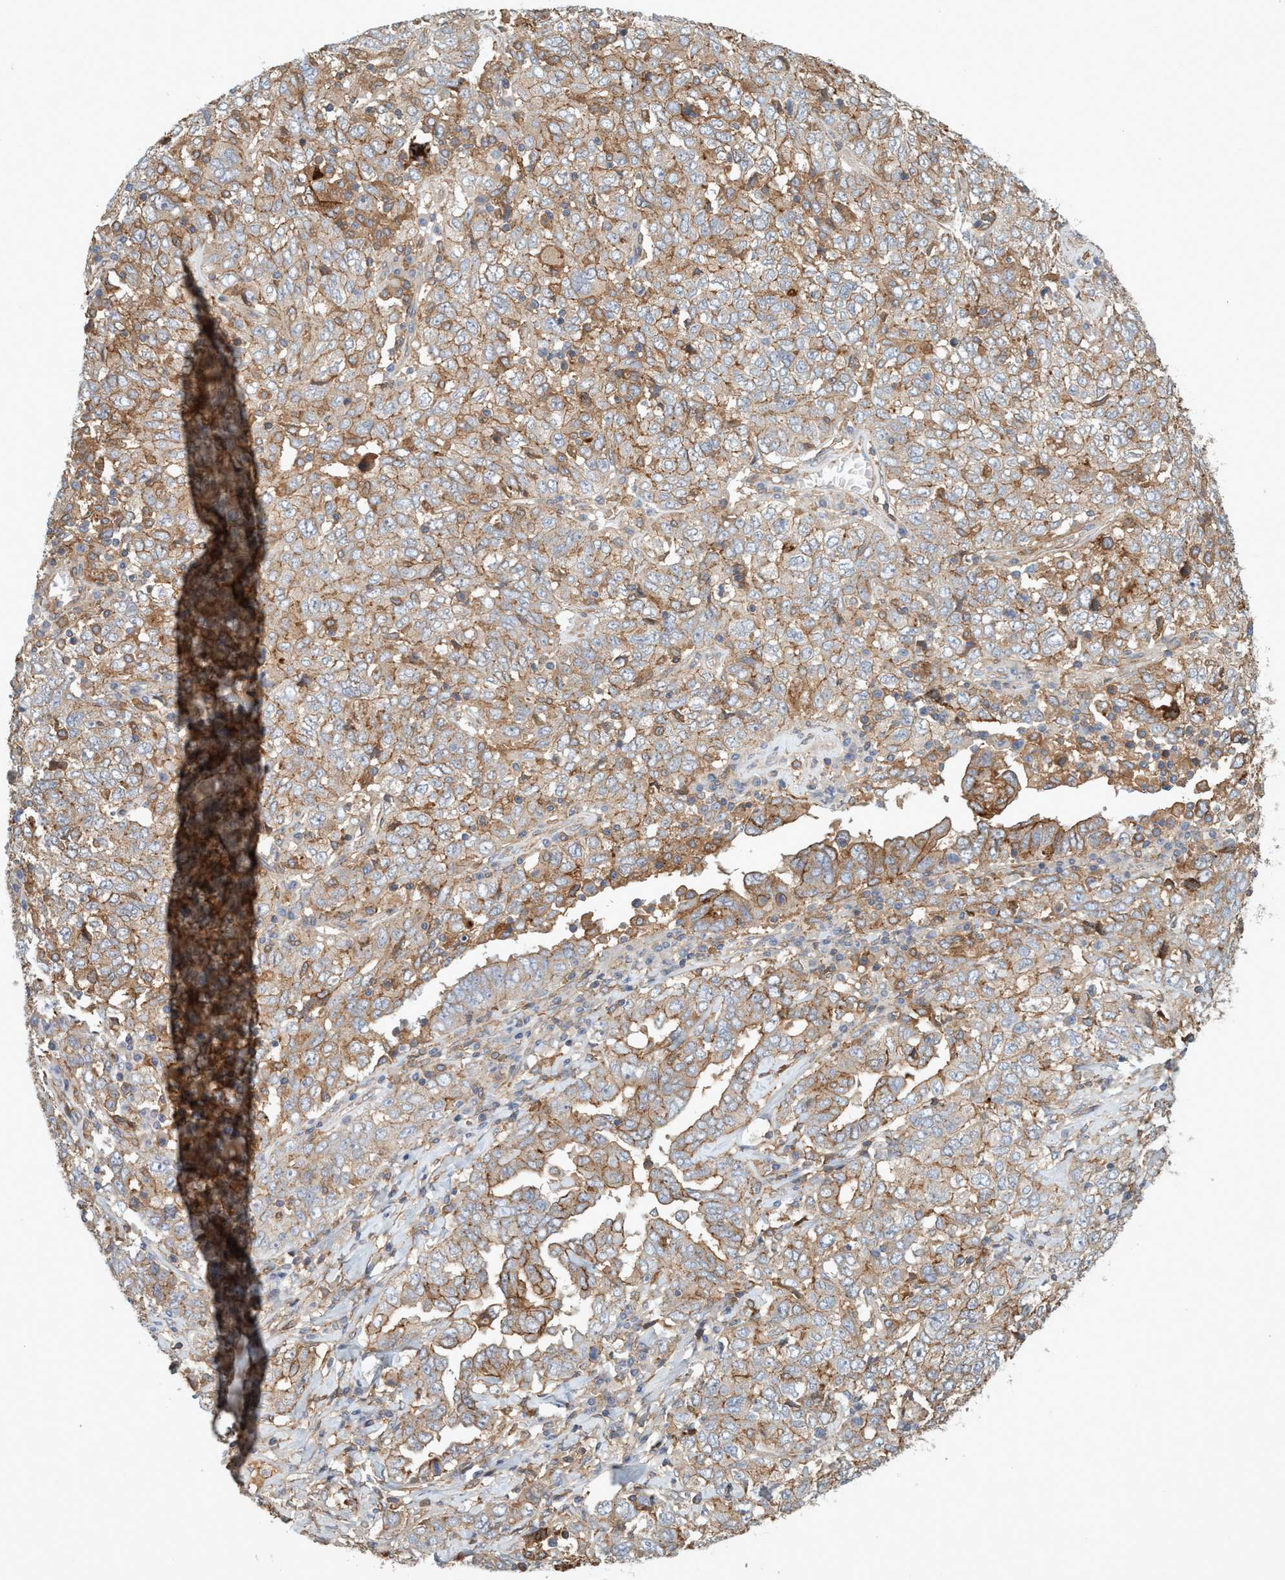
{"staining": {"intensity": "moderate", "quantity": "25%-75%", "location": "cytoplasmic/membranous"}, "tissue": "ovarian cancer", "cell_type": "Tumor cells", "image_type": "cancer", "snomed": [{"axis": "morphology", "description": "Carcinoma, endometroid"}, {"axis": "topography", "description": "Ovary"}], "caption": "Immunohistochemical staining of human ovarian cancer (endometroid carcinoma) demonstrates medium levels of moderate cytoplasmic/membranous protein positivity in about 25%-75% of tumor cells.", "gene": "SPECC1", "patient": {"sex": "female", "age": 62}}